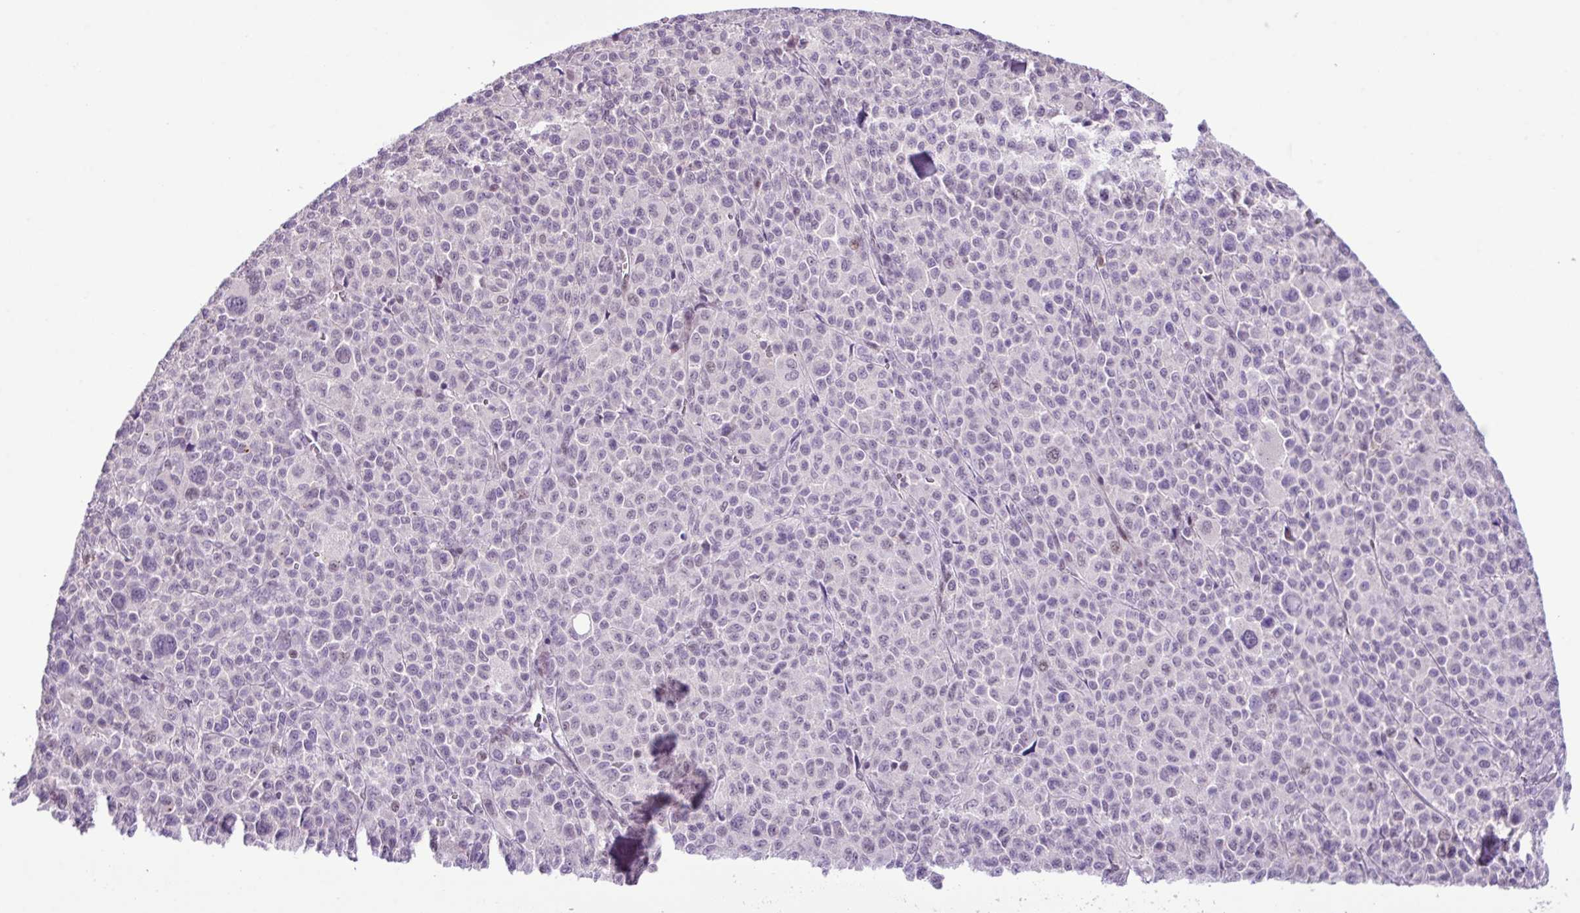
{"staining": {"intensity": "negative", "quantity": "none", "location": "none"}, "tissue": "melanoma", "cell_type": "Tumor cells", "image_type": "cancer", "snomed": [{"axis": "morphology", "description": "Malignant melanoma, Metastatic site"}, {"axis": "topography", "description": "Skin"}], "caption": "This is an immunohistochemistry (IHC) histopathology image of malignant melanoma (metastatic site). There is no staining in tumor cells.", "gene": "YLPM1", "patient": {"sex": "female", "age": 74}}